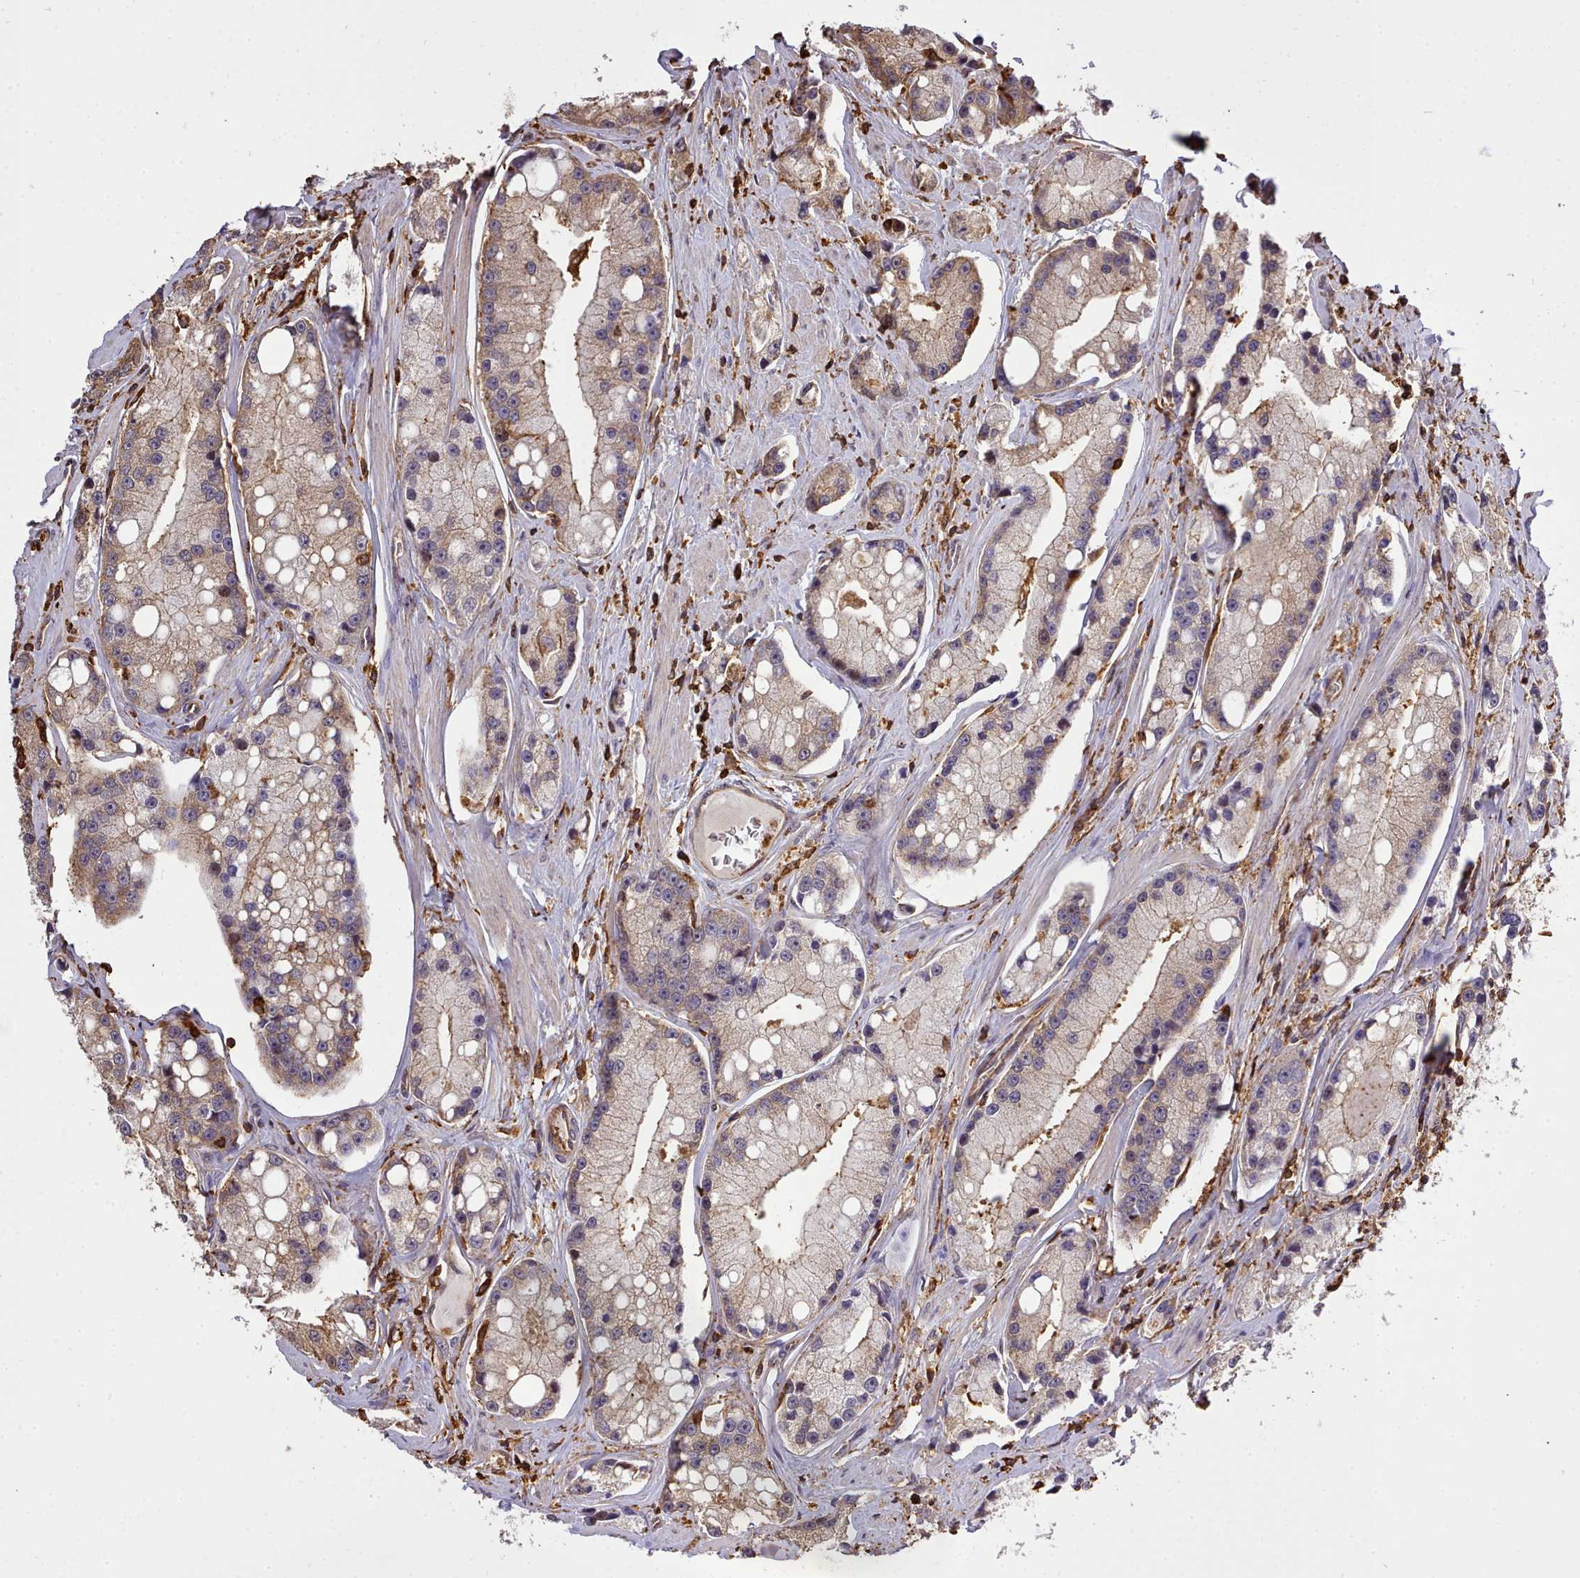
{"staining": {"intensity": "weak", "quantity": ">75%", "location": "cytoplasmic/membranous"}, "tissue": "prostate cancer", "cell_type": "Tumor cells", "image_type": "cancer", "snomed": [{"axis": "morphology", "description": "Adenocarcinoma, High grade"}, {"axis": "topography", "description": "Prostate"}], "caption": "Approximately >75% of tumor cells in prostate cancer exhibit weak cytoplasmic/membranous protein staining as visualized by brown immunohistochemical staining.", "gene": "CAPZA1", "patient": {"sex": "male", "age": 74}}